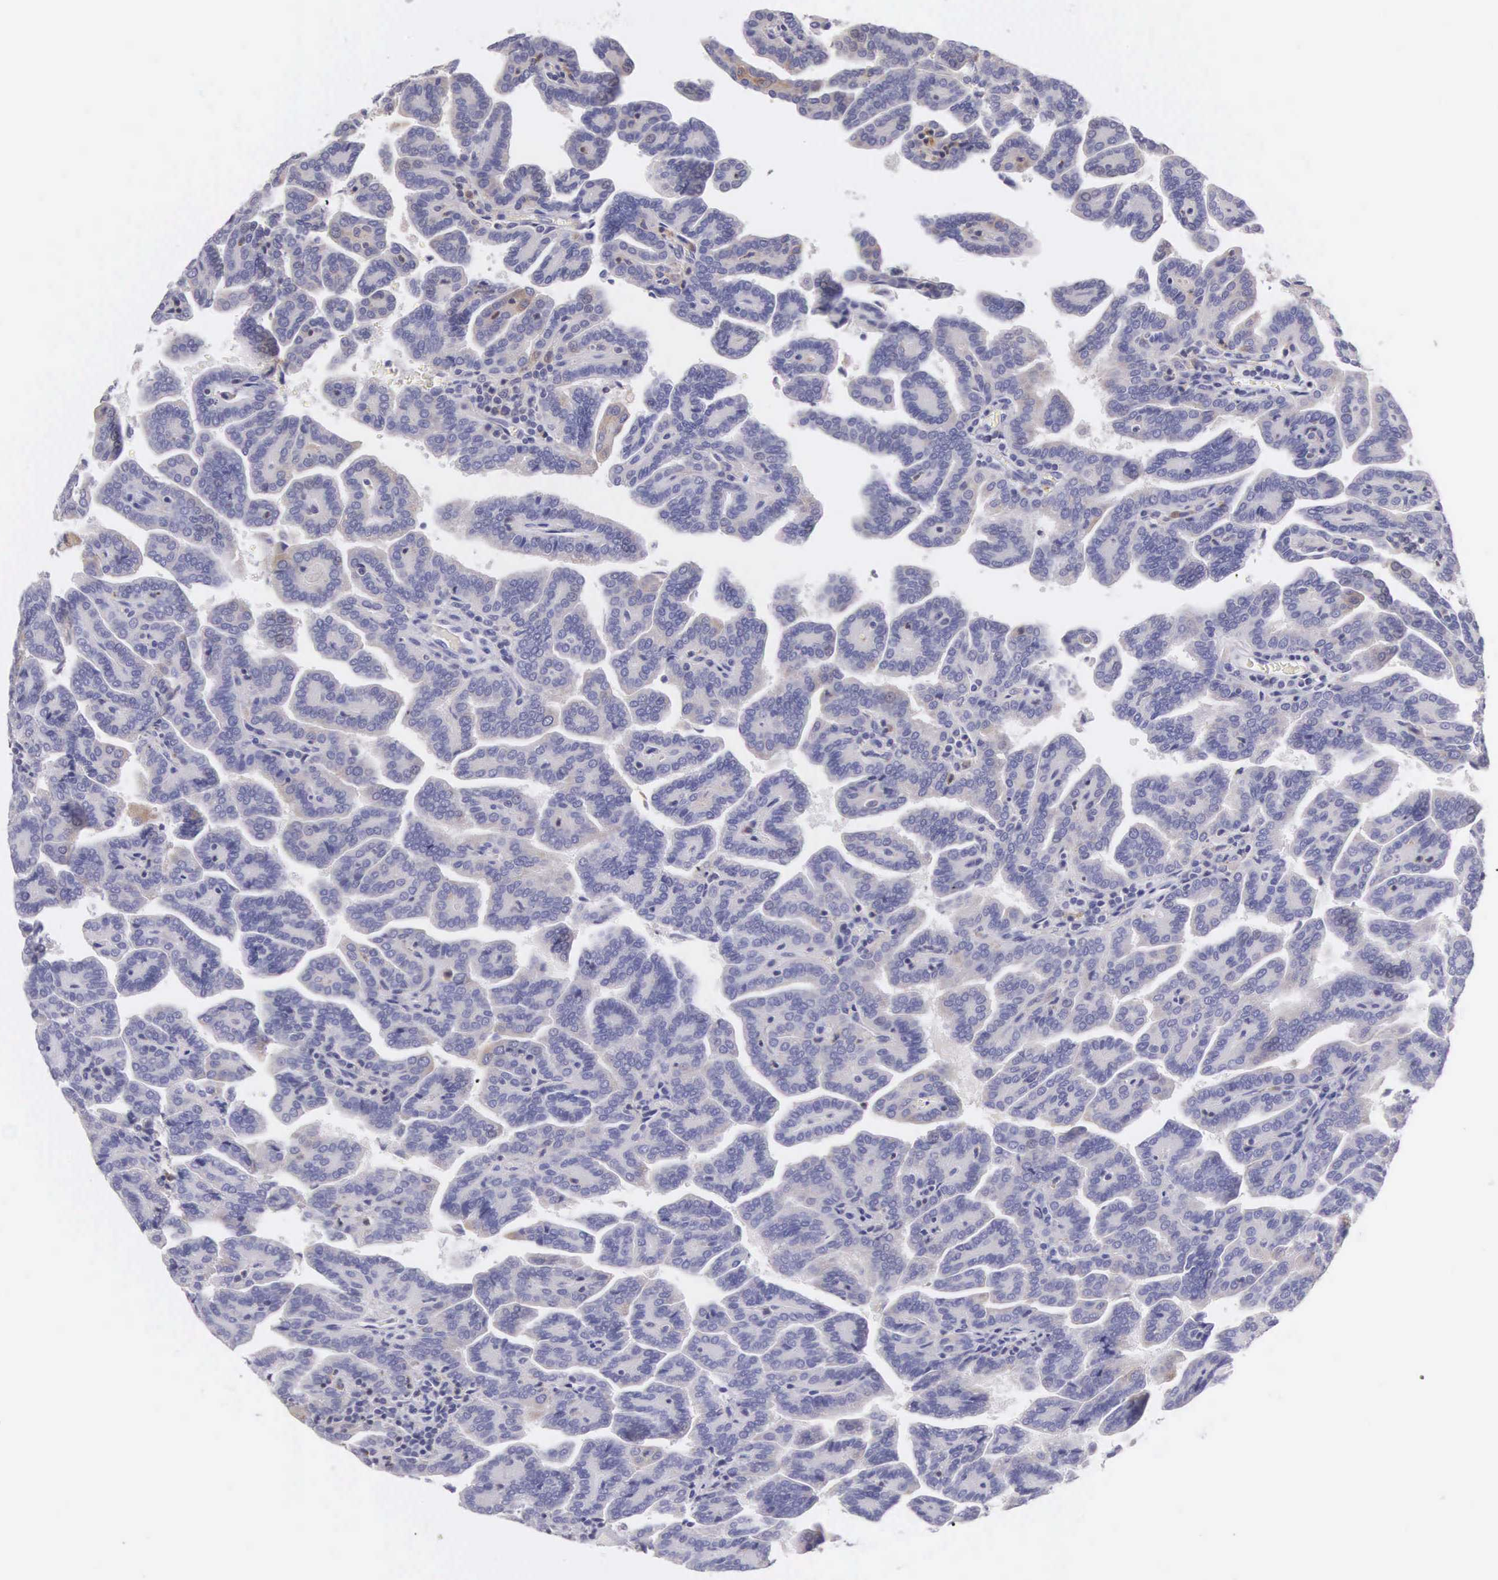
{"staining": {"intensity": "negative", "quantity": "none", "location": "none"}, "tissue": "renal cancer", "cell_type": "Tumor cells", "image_type": "cancer", "snomed": [{"axis": "morphology", "description": "Adenocarcinoma, NOS"}, {"axis": "topography", "description": "Kidney"}], "caption": "Photomicrograph shows no protein positivity in tumor cells of renal cancer tissue.", "gene": "OSBPL3", "patient": {"sex": "male", "age": 61}}